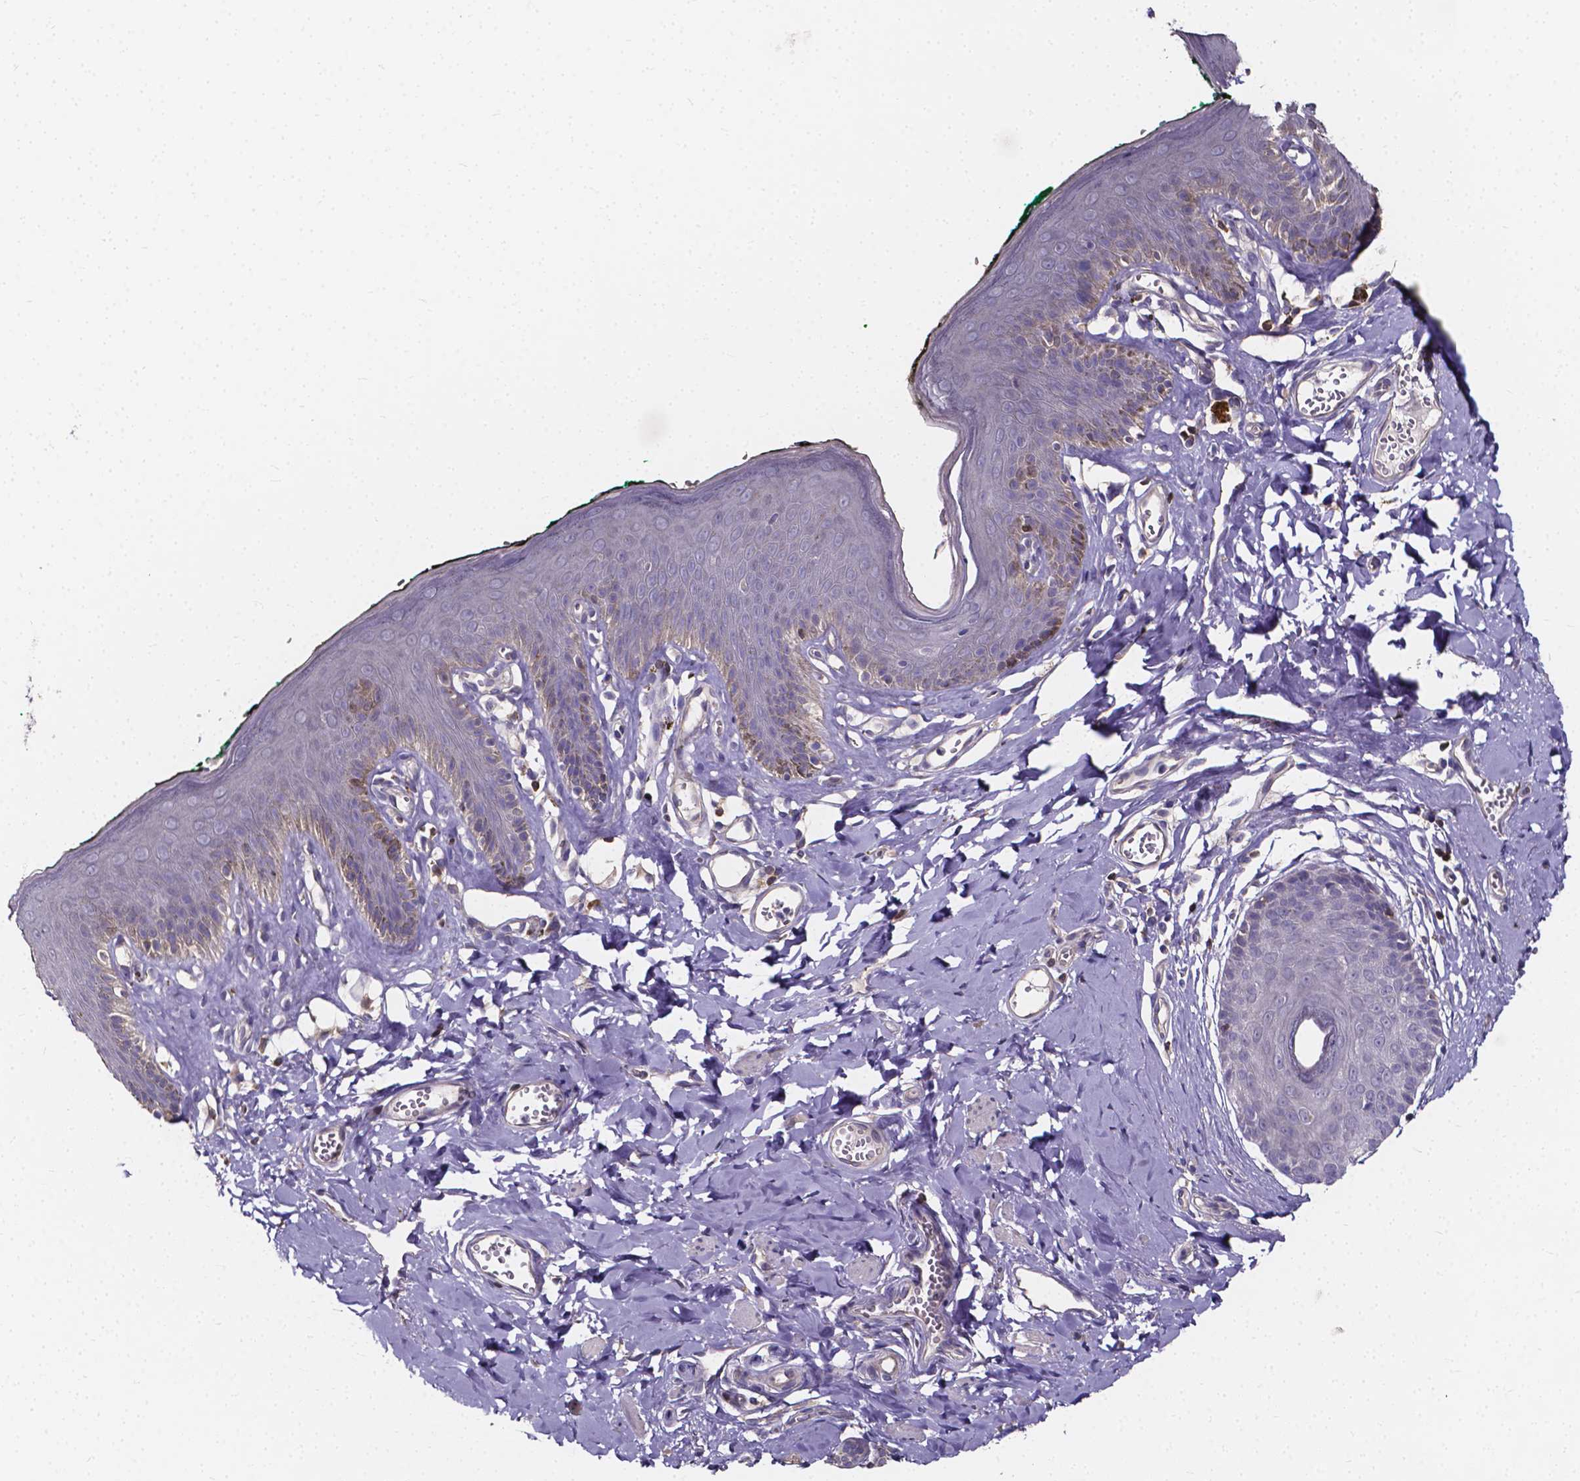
{"staining": {"intensity": "moderate", "quantity": "<25%", "location": "cytoplasmic/membranous"}, "tissue": "skin", "cell_type": "Epidermal cells", "image_type": "normal", "snomed": [{"axis": "morphology", "description": "Normal tissue, NOS"}, {"axis": "topography", "description": "Vulva"}, {"axis": "topography", "description": "Peripheral nerve tissue"}], "caption": "Immunohistochemical staining of normal human skin exhibits moderate cytoplasmic/membranous protein staining in about <25% of epidermal cells.", "gene": "THEMIS", "patient": {"sex": "female", "age": 66}}